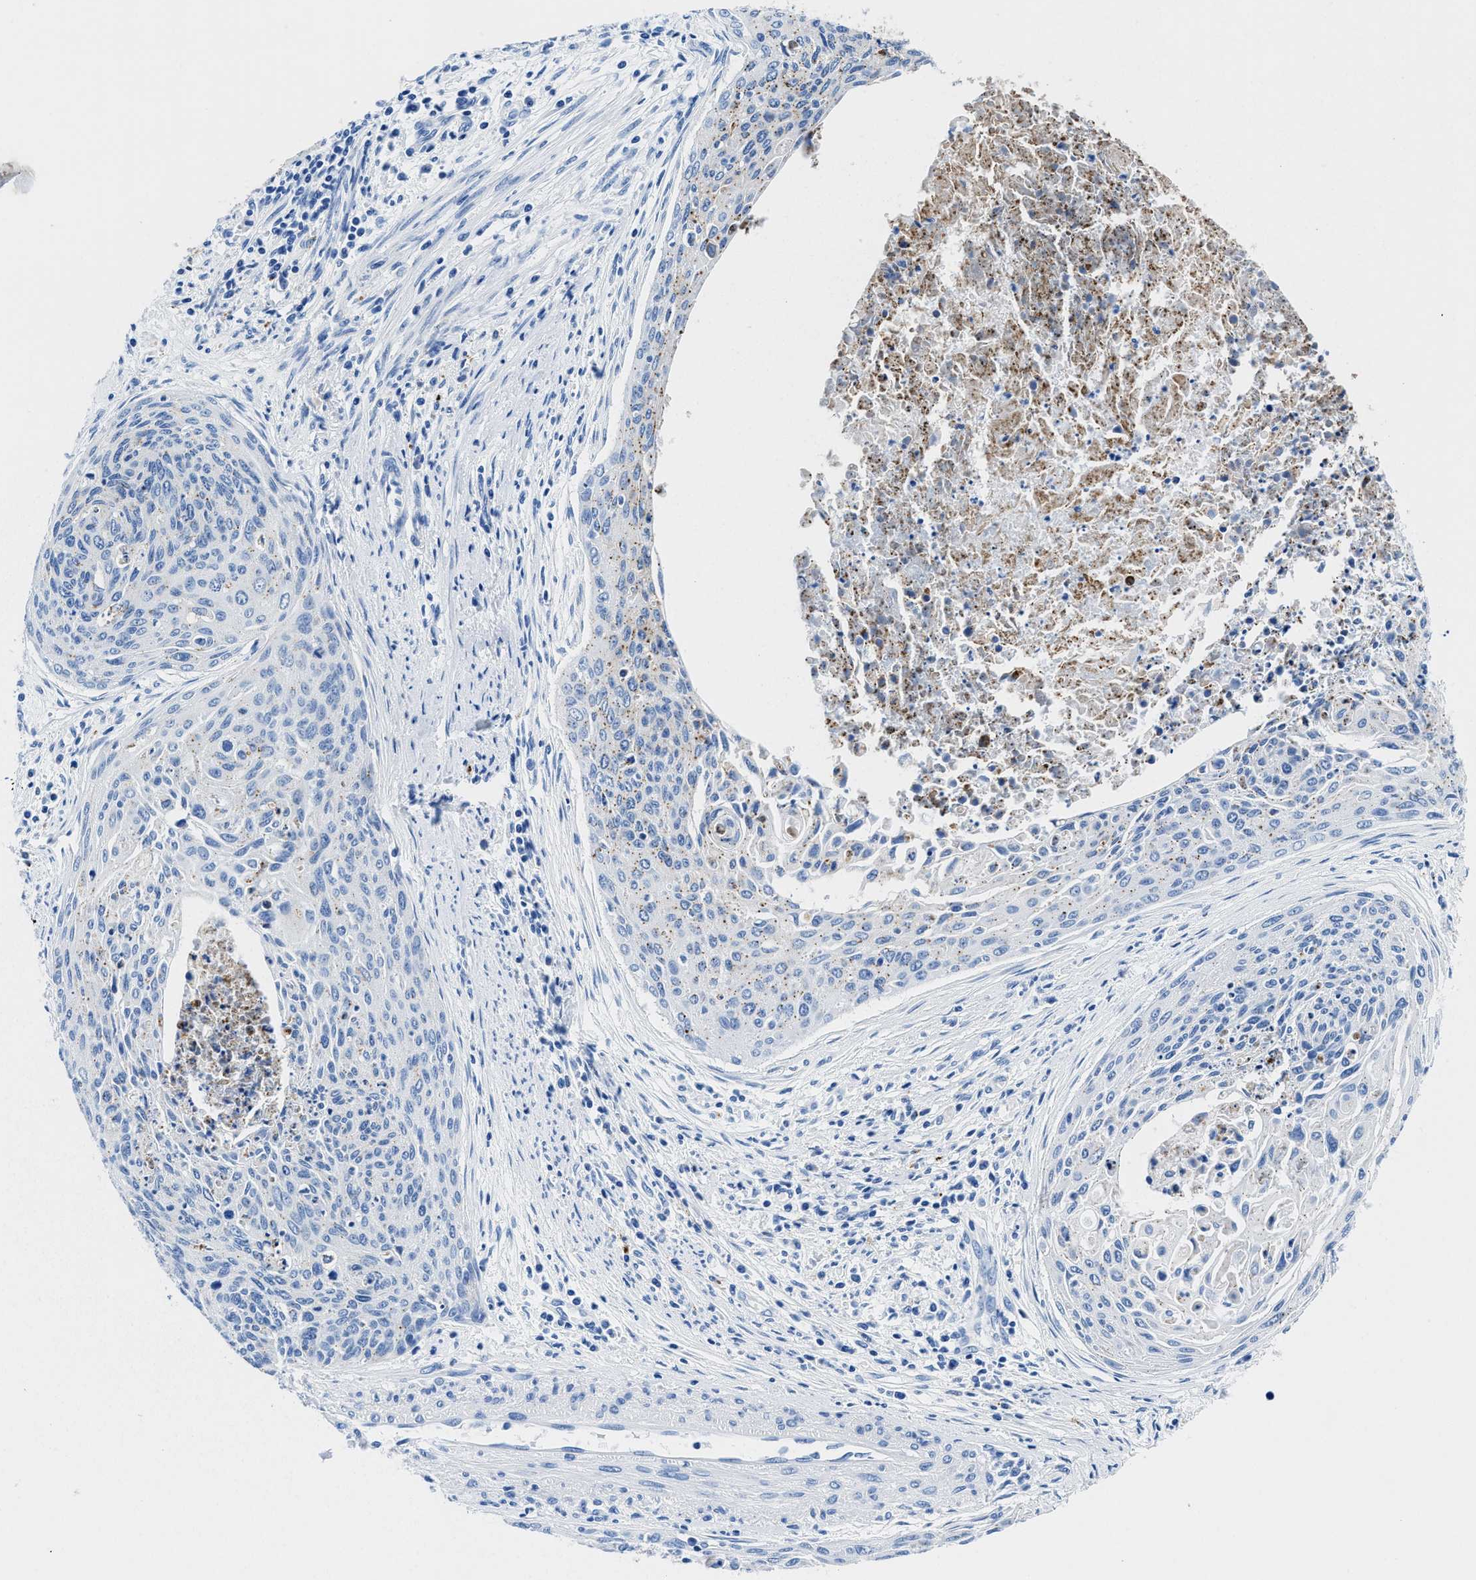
{"staining": {"intensity": "moderate", "quantity": "<25%", "location": "cytoplasmic/membranous"}, "tissue": "cervical cancer", "cell_type": "Tumor cells", "image_type": "cancer", "snomed": [{"axis": "morphology", "description": "Squamous cell carcinoma, NOS"}, {"axis": "topography", "description": "Cervix"}], "caption": "A photomicrograph of cervical cancer (squamous cell carcinoma) stained for a protein reveals moderate cytoplasmic/membranous brown staining in tumor cells. Ihc stains the protein of interest in brown and the nuclei are stained blue.", "gene": "OR14K1", "patient": {"sex": "female", "age": 55}}